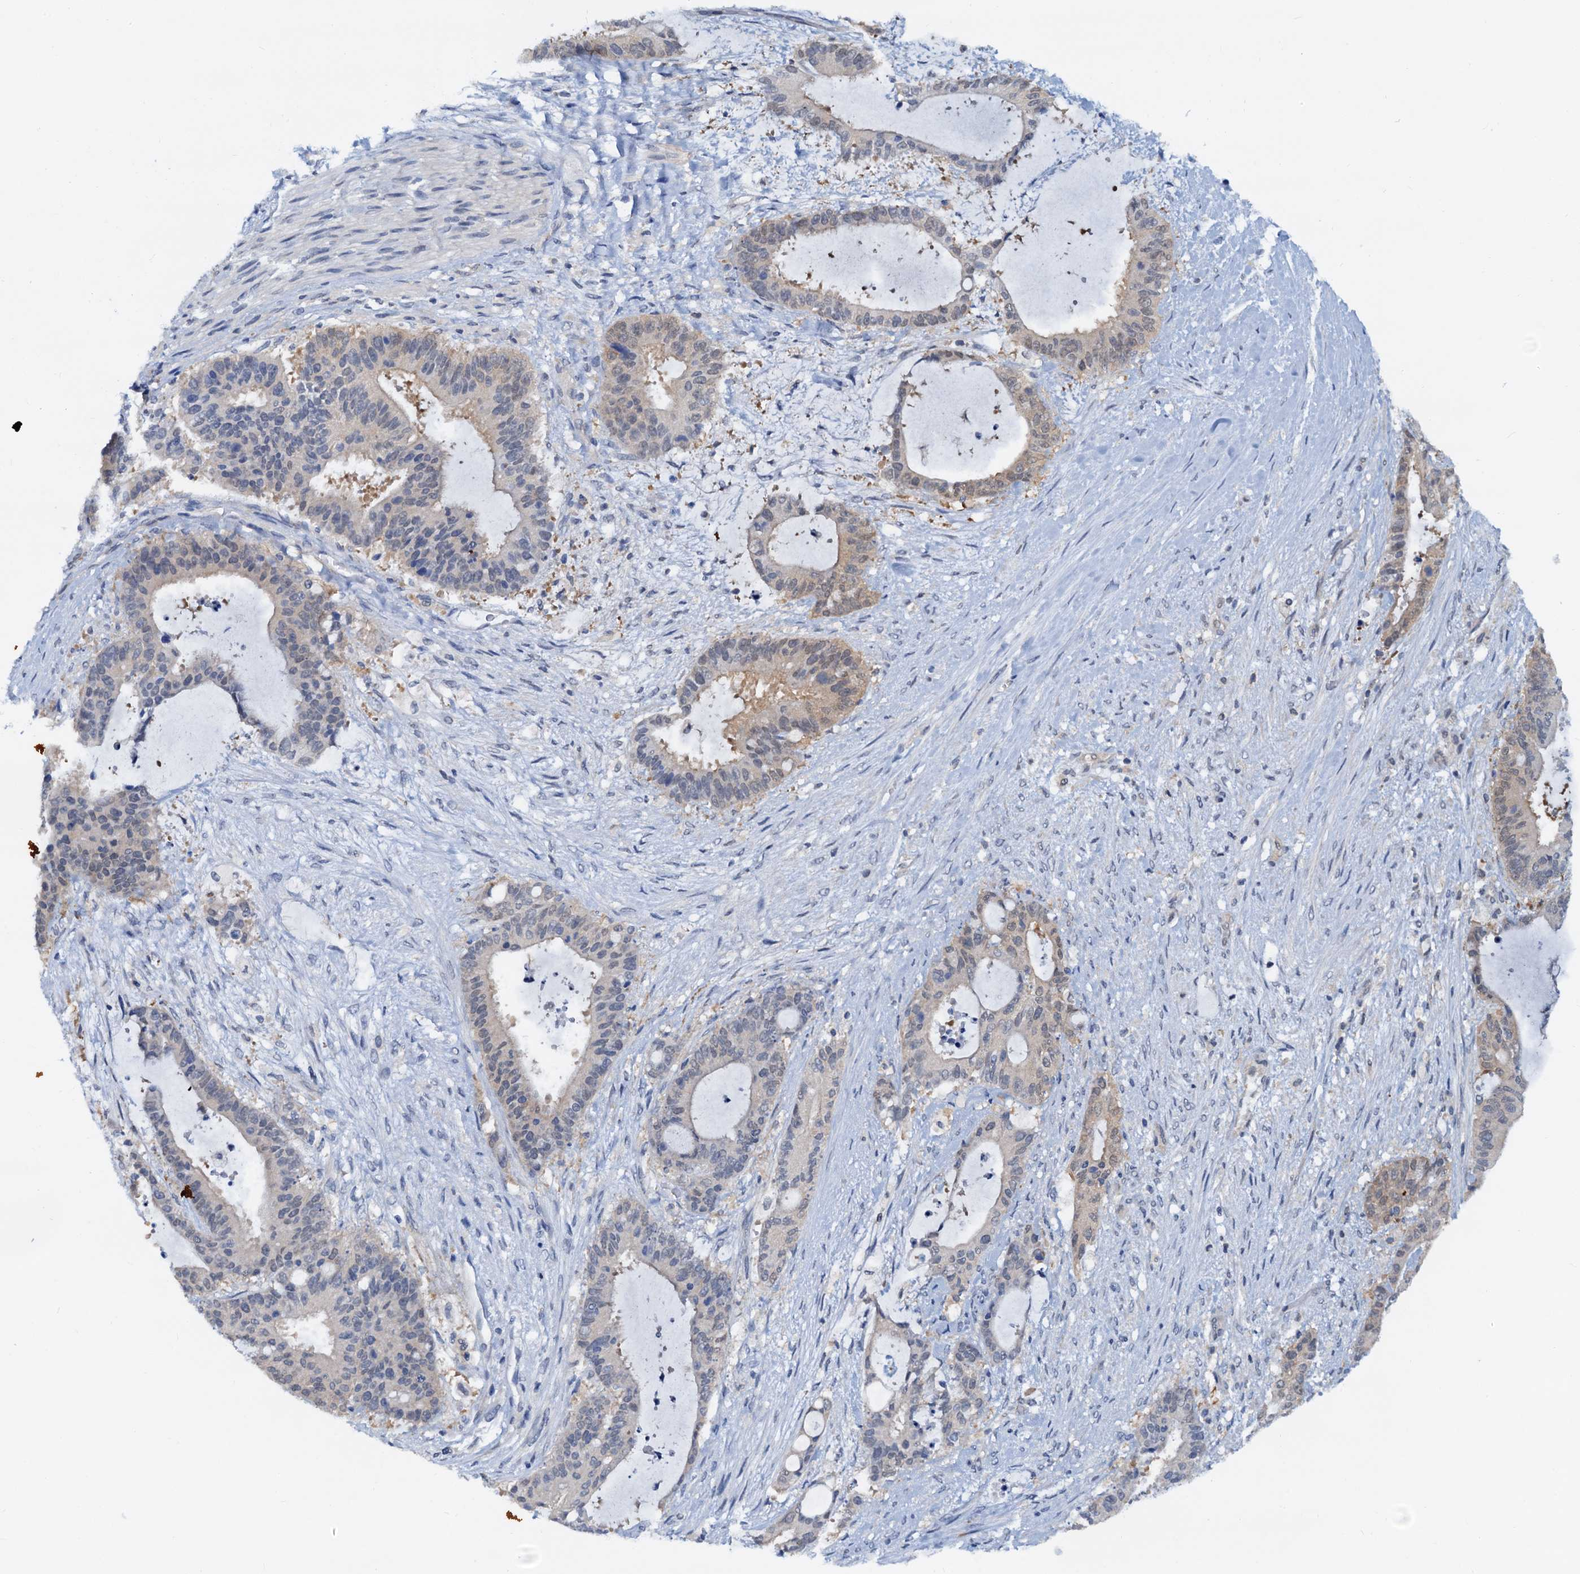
{"staining": {"intensity": "weak", "quantity": "<25%", "location": "cytoplasmic/membranous"}, "tissue": "liver cancer", "cell_type": "Tumor cells", "image_type": "cancer", "snomed": [{"axis": "morphology", "description": "Normal tissue, NOS"}, {"axis": "morphology", "description": "Cholangiocarcinoma"}, {"axis": "topography", "description": "Liver"}, {"axis": "topography", "description": "Peripheral nerve tissue"}], "caption": "Tumor cells are negative for protein expression in human cholangiocarcinoma (liver). (DAB (3,3'-diaminobenzidine) immunohistochemistry with hematoxylin counter stain).", "gene": "PTGES3", "patient": {"sex": "female", "age": 73}}